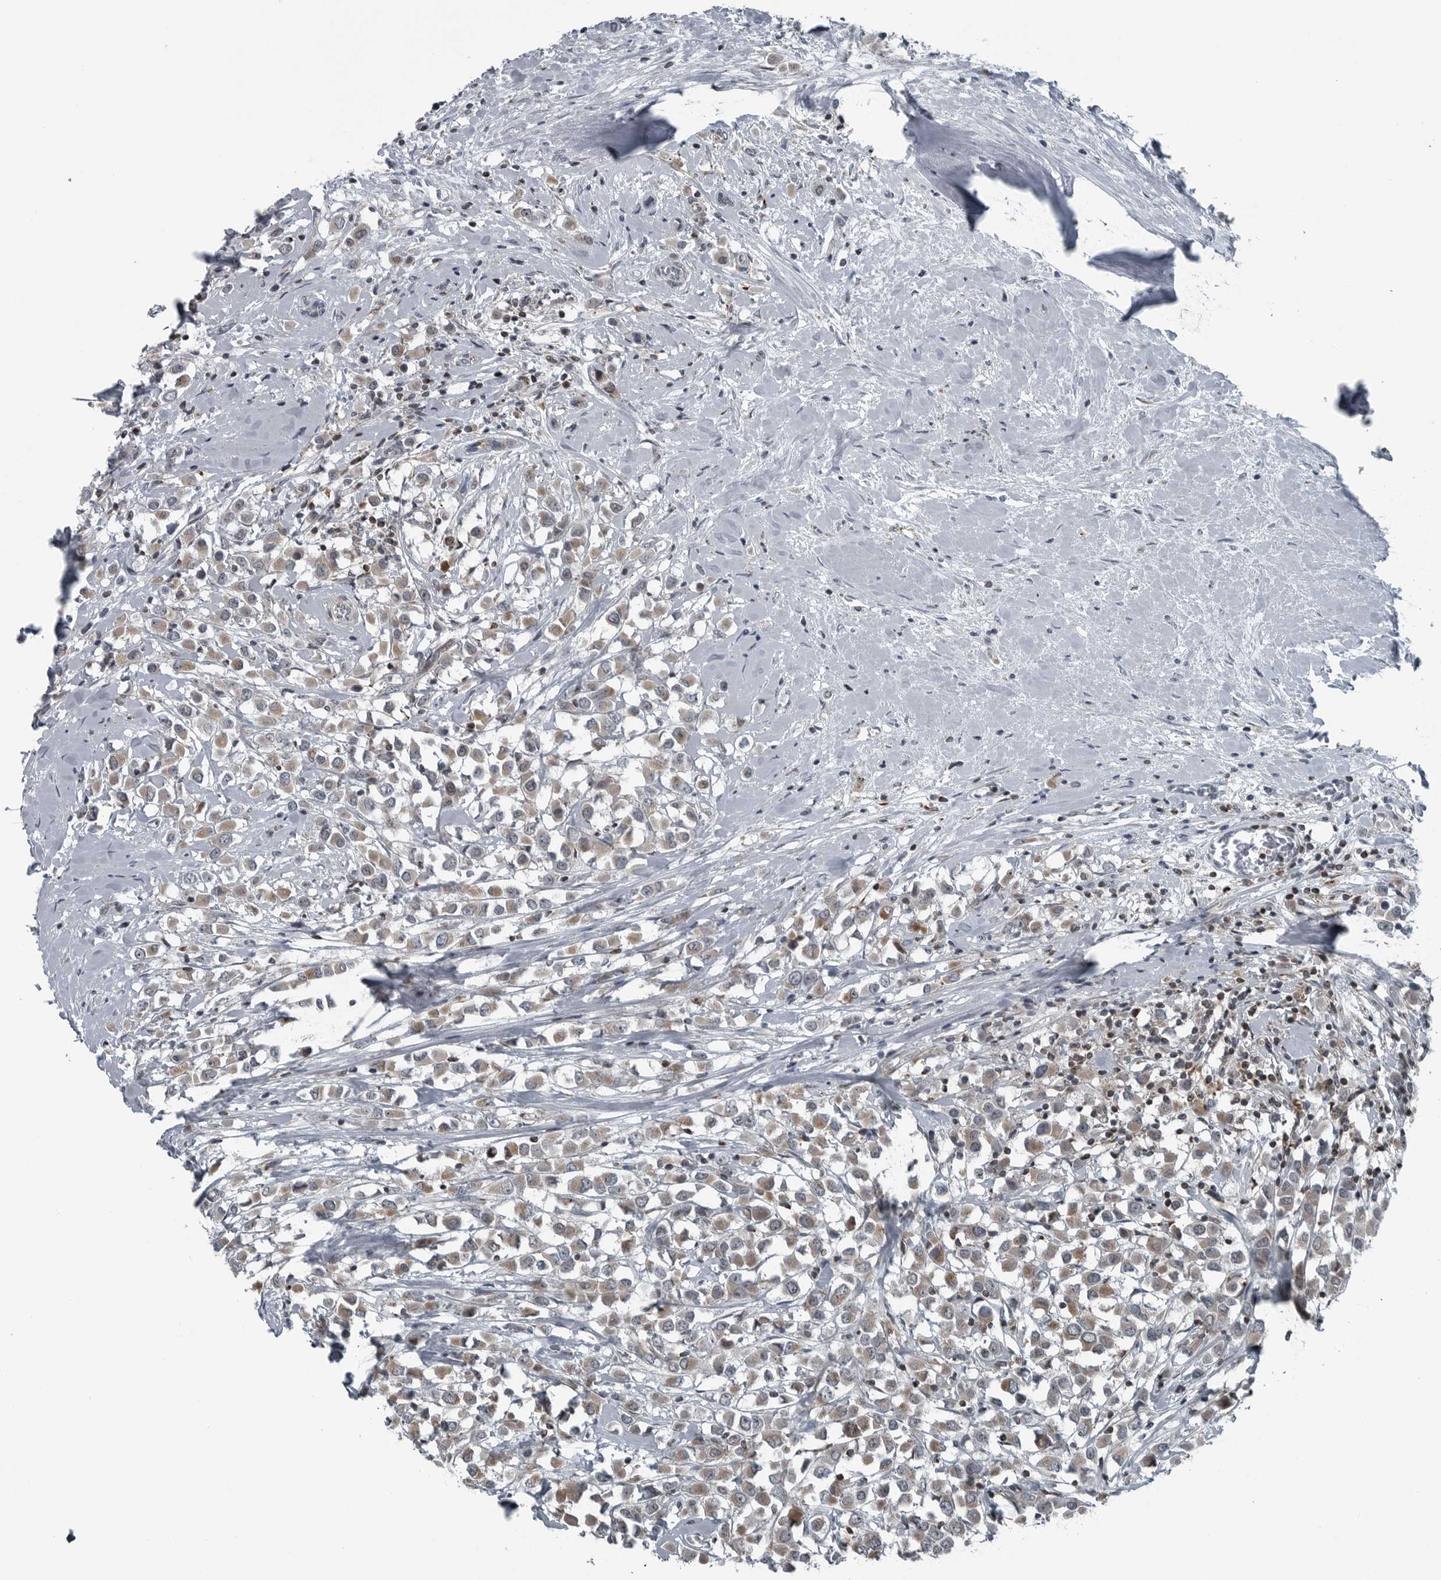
{"staining": {"intensity": "weak", "quantity": ">75%", "location": "cytoplasmic/membranous"}, "tissue": "breast cancer", "cell_type": "Tumor cells", "image_type": "cancer", "snomed": [{"axis": "morphology", "description": "Duct carcinoma"}, {"axis": "topography", "description": "Breast"}], "caption": "Weak cytoplasmic/membranous protein expression is appreciated in about >75% of tumor cells in infiltrating ductal carcinoma (breast).", "gene": "GAK", "patient": {"sex": "female", "age": 61}}